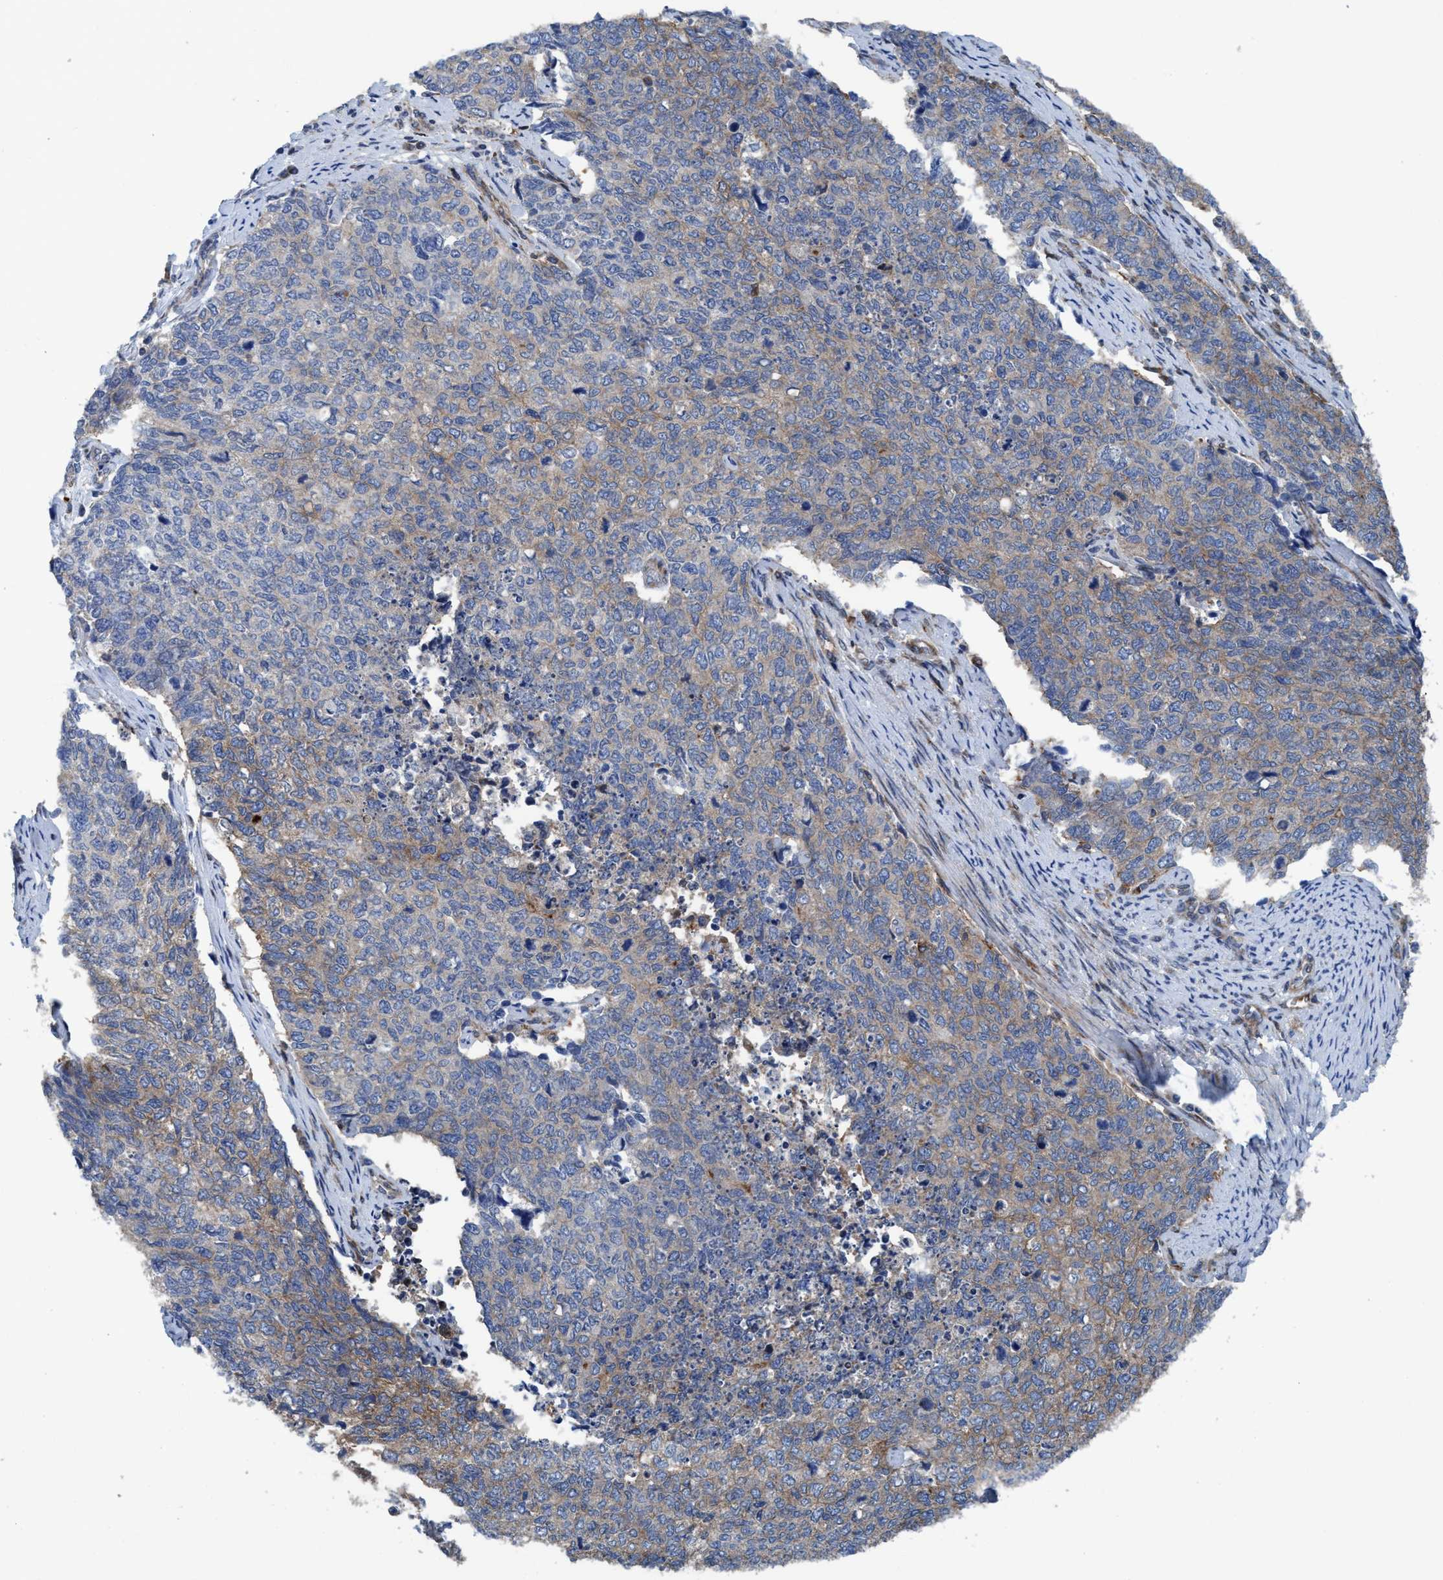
{"staining": {"intensity": "moderate", "quantity": "25%-75%", "location": "cytoplasmic/membranous"}, "tissue": "cervical cancer", "cell_type": "Tumor cells", "image_type": "cancer", "snomed": [{"axis": "morphology", "description": "Squamous cell carcinoma, NOS"}, {"axis": "topography", "description": "Cervix"}], "caption": "Human cervical cancer (squamous cell carcinoma) stained for a protein (brown) reveals moderate cytoplasmic/membranous positive staining in approximately 25%-75% of tumor cells.", "gene": "NMT1", "patient": {"sex": "female", "age": 63}}